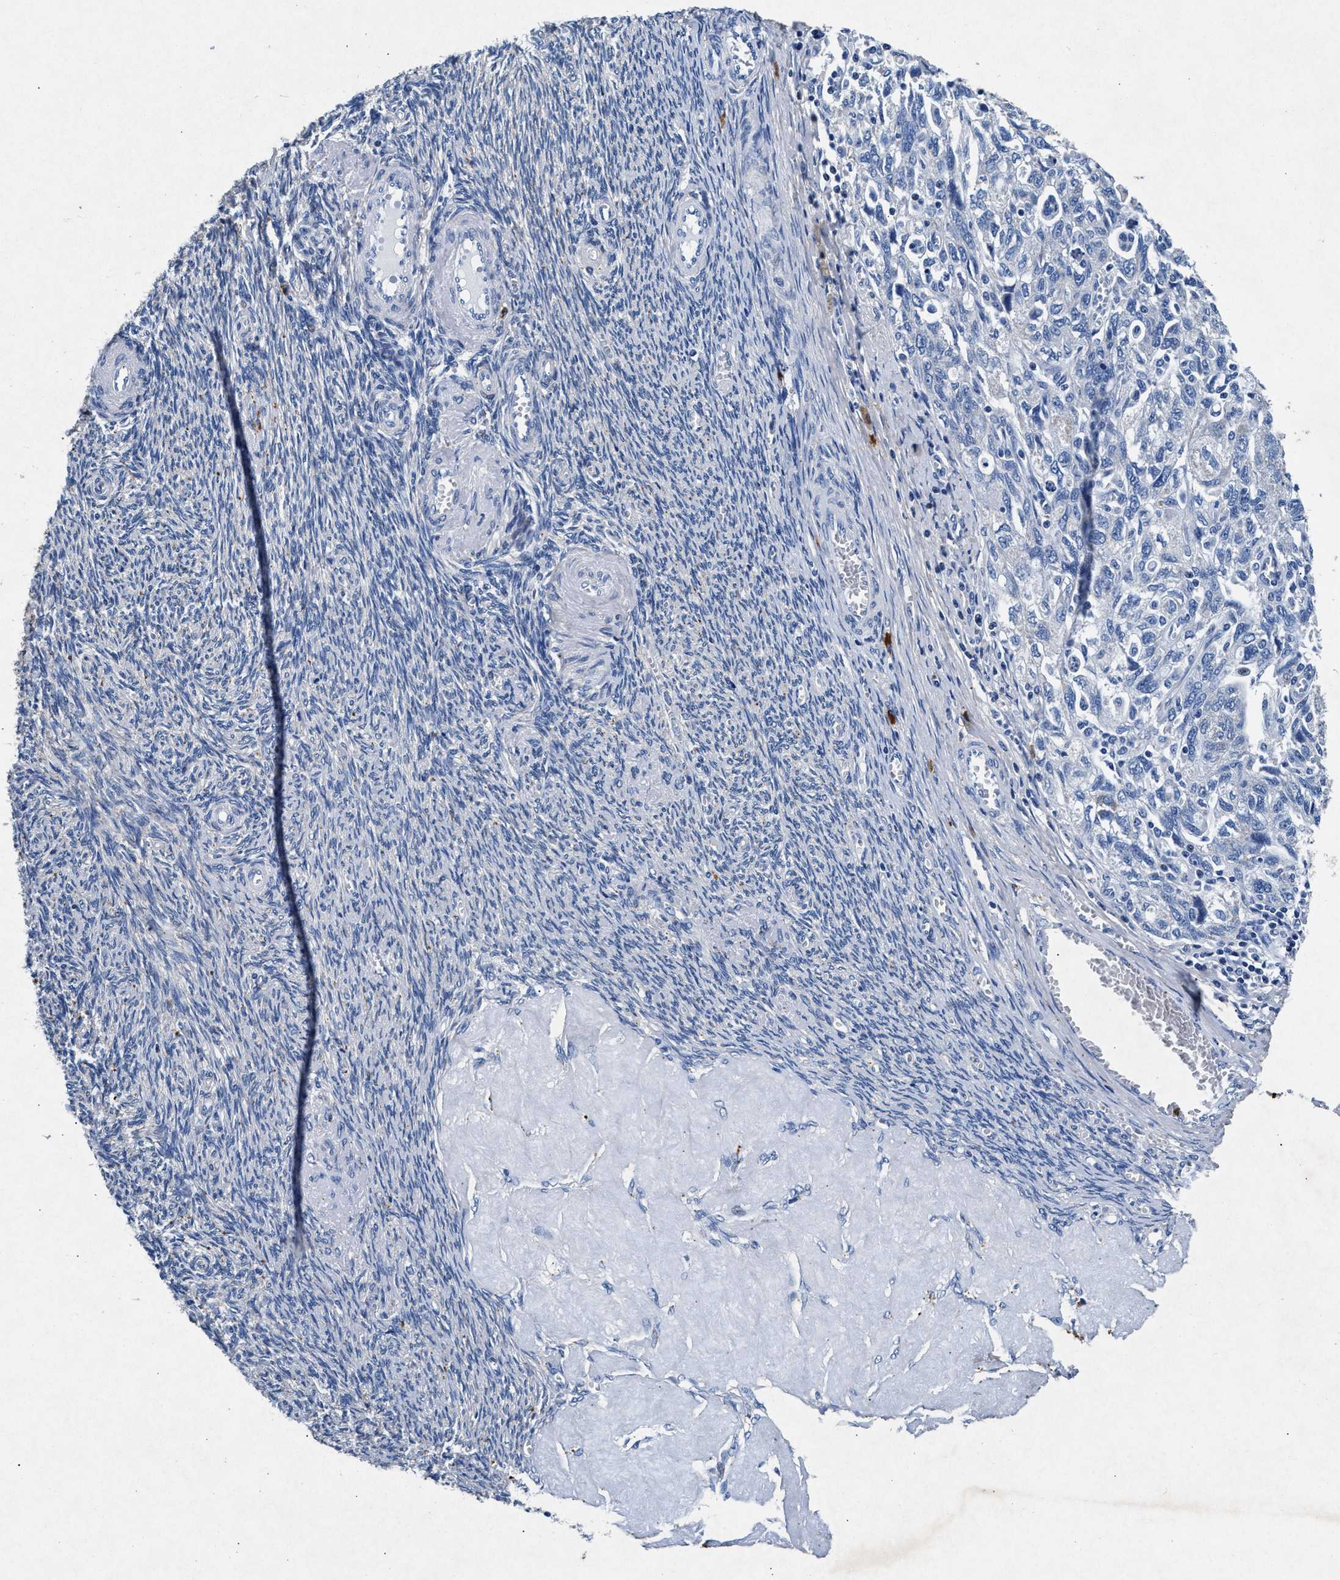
{"staining": {"intensity": "weak", "quantity": "<25%", "location": "nuclear"}, "tissue": "ovarian cancer", "cell_type": "Tumor cells", "image_type": "cancer", "snomed": [{"axis": "morphology", "description": "Carcinoma, NOS"}, {"axis": "morphology", "description": "Cystadenocarcinoma, serous, NOS"}, {"axis": "topography", "description": "Ovary"}], "caption": "Ovarian cancer (carcinoma) was stained to show a protein in brown. There is no significant positivity in tumor cells. The staining is performed using DAB (3,3'-diaminobenzidine) brown chromogen with nuclei counter-stained in using hematoxylin.", "gene": "MAP6", "patient": {"sex": "female", "age": 69}}